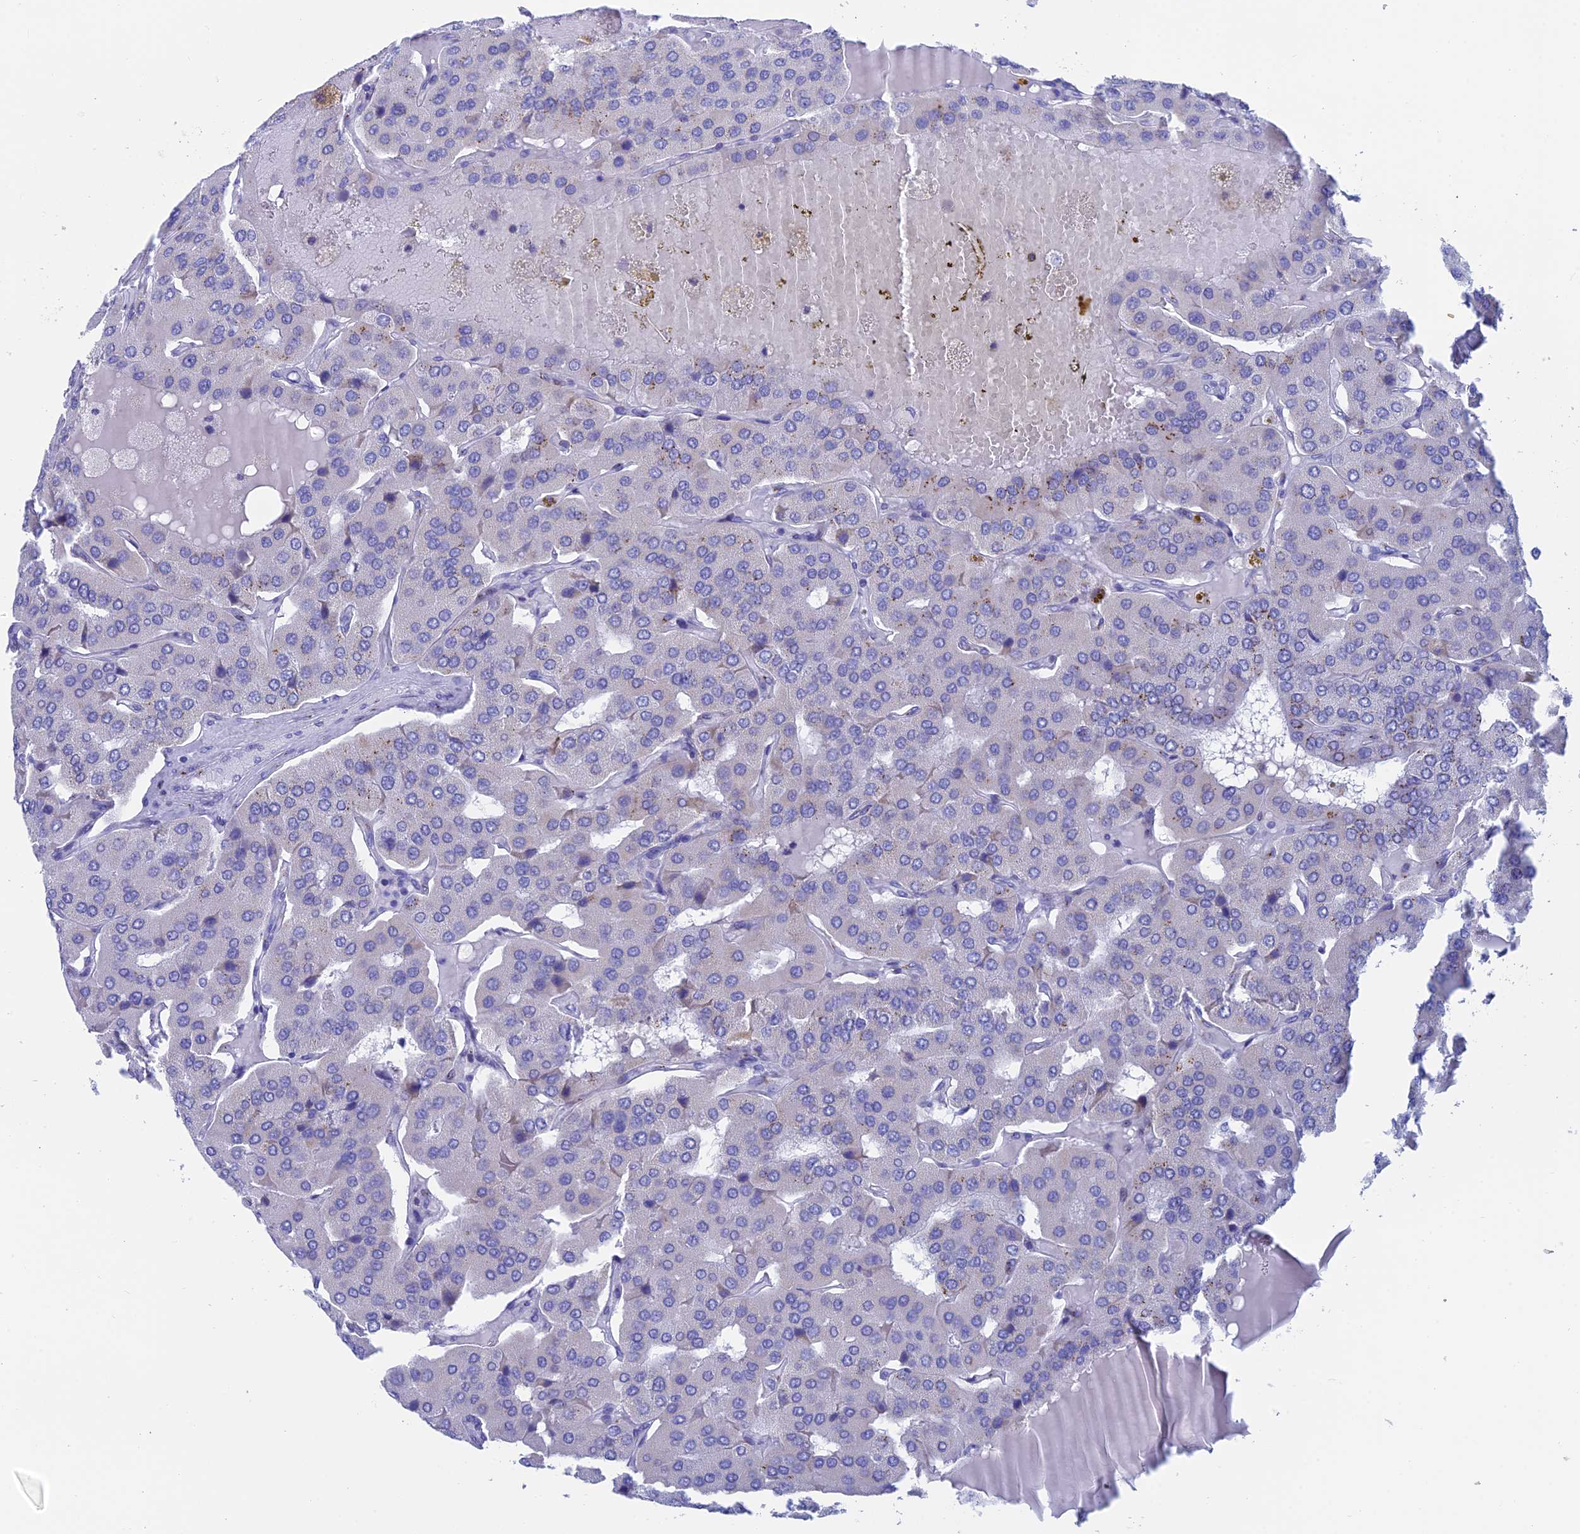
{"staining": {"intensity": "negative", "quantity": "none", "location": "none"}, "tissue": "parathyroid gland", "cell_type": "Glandular cells", "image_type": "normal", "snomed": [{"axis": "morphology", "description": "Normal tissue, NOS"}, {"axis": "morphology", "description": "Adenoma, NOS"}, {"axis": "topography", "description": "Parathyroid gland"}], "caption": "Immunohistochemical staining of normal parathyroid gland exhibits no significant expression in glandular cells. Nuclei are stained in blue.", "gene": "ERICH4", "patient": {"sex": "female", "age": 86}}